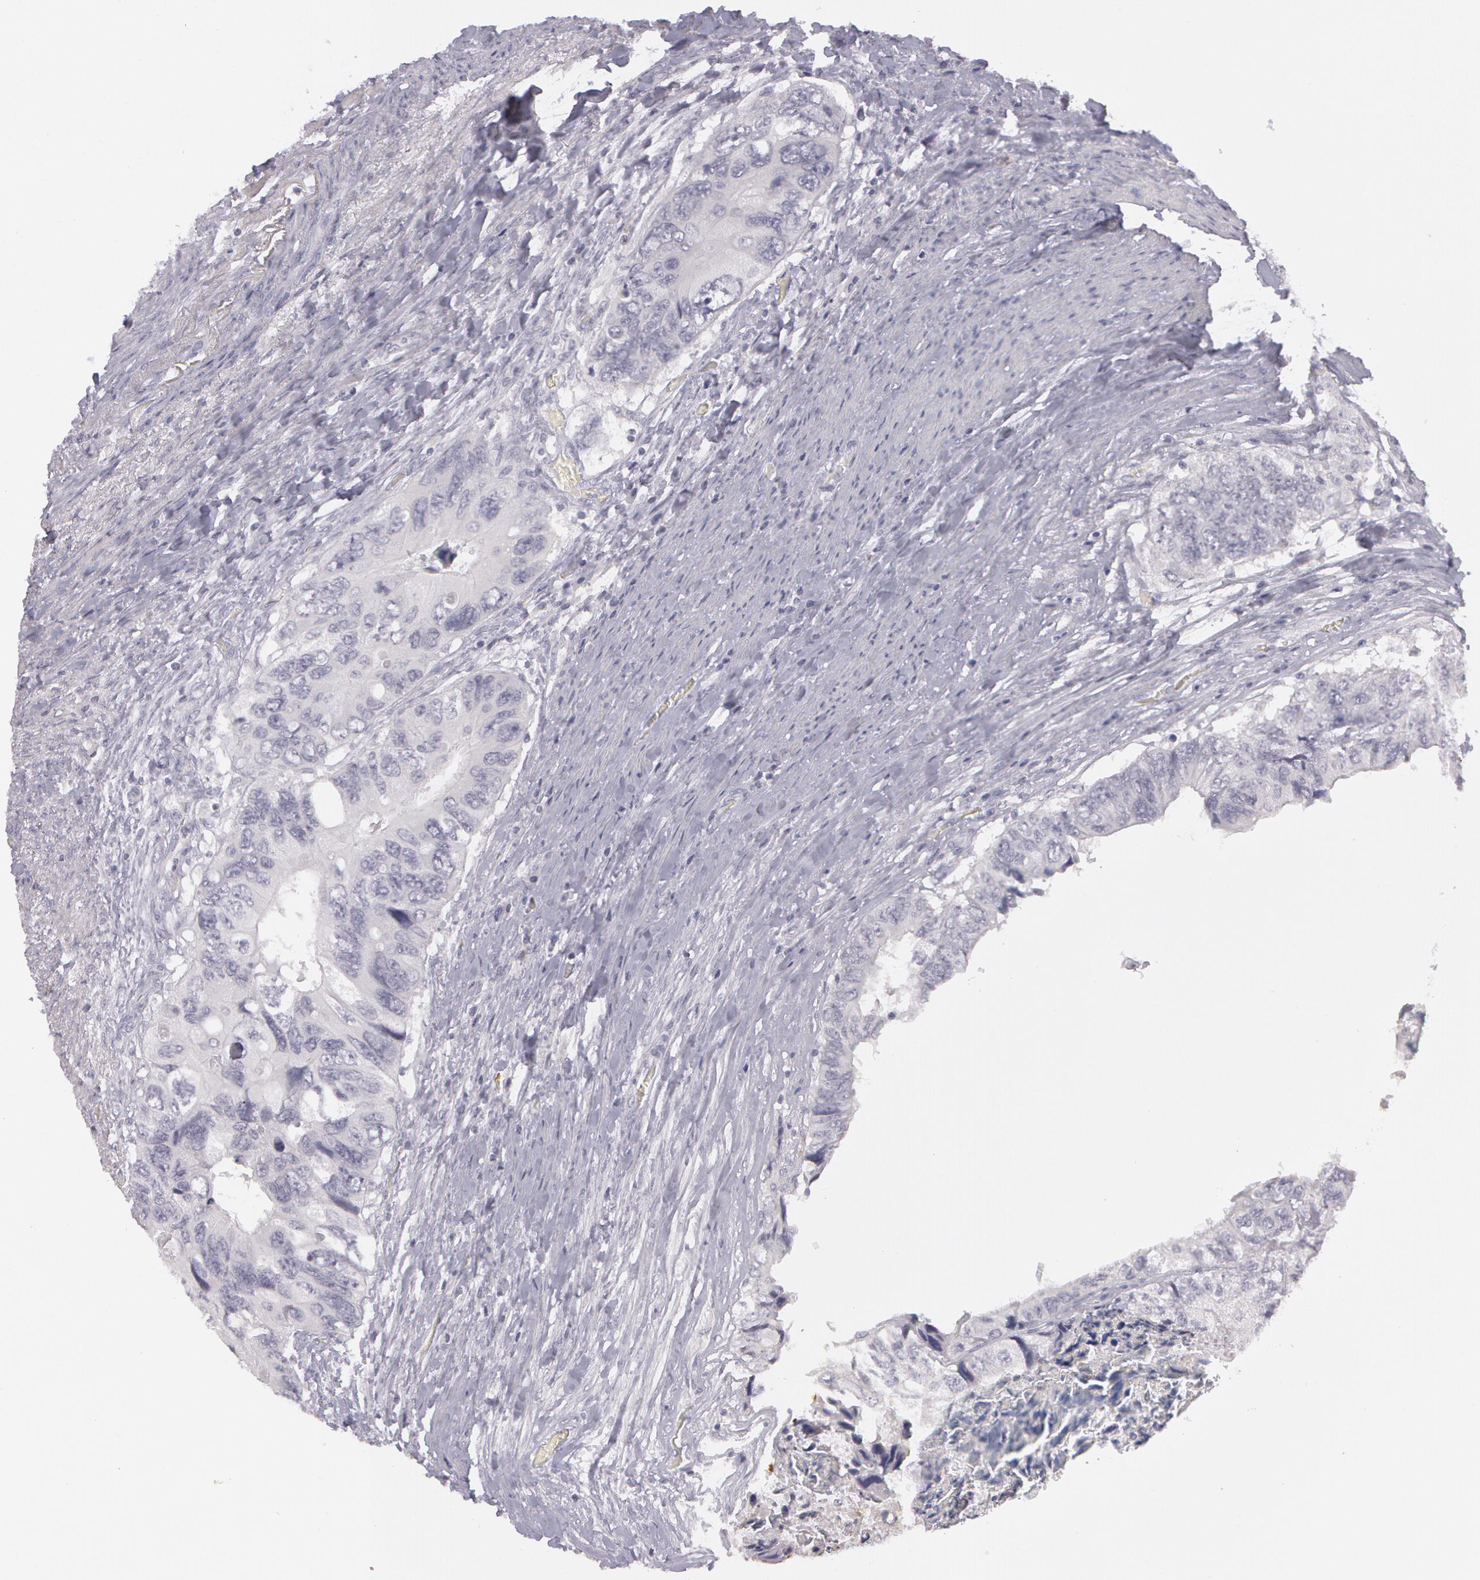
{"staining": {"intensity": "negative", "quantity": "none", "location": "none"}, "tissue": "colorectal cancer", "cell_type": "Tumor cells", "image_type": "cancer", "snomed": [{"axis": "morphology", "description": "Adenocarcinoma, NOS"}, {"axis": "topography", "description": "Rectum"}], "caption": "Colorectal adenocarcinoma was stained to show a protein in brown. There is no significant expression in tumor cells.", "gene": "IL1RN", "patient": {"sex": "female", "age": 82}}